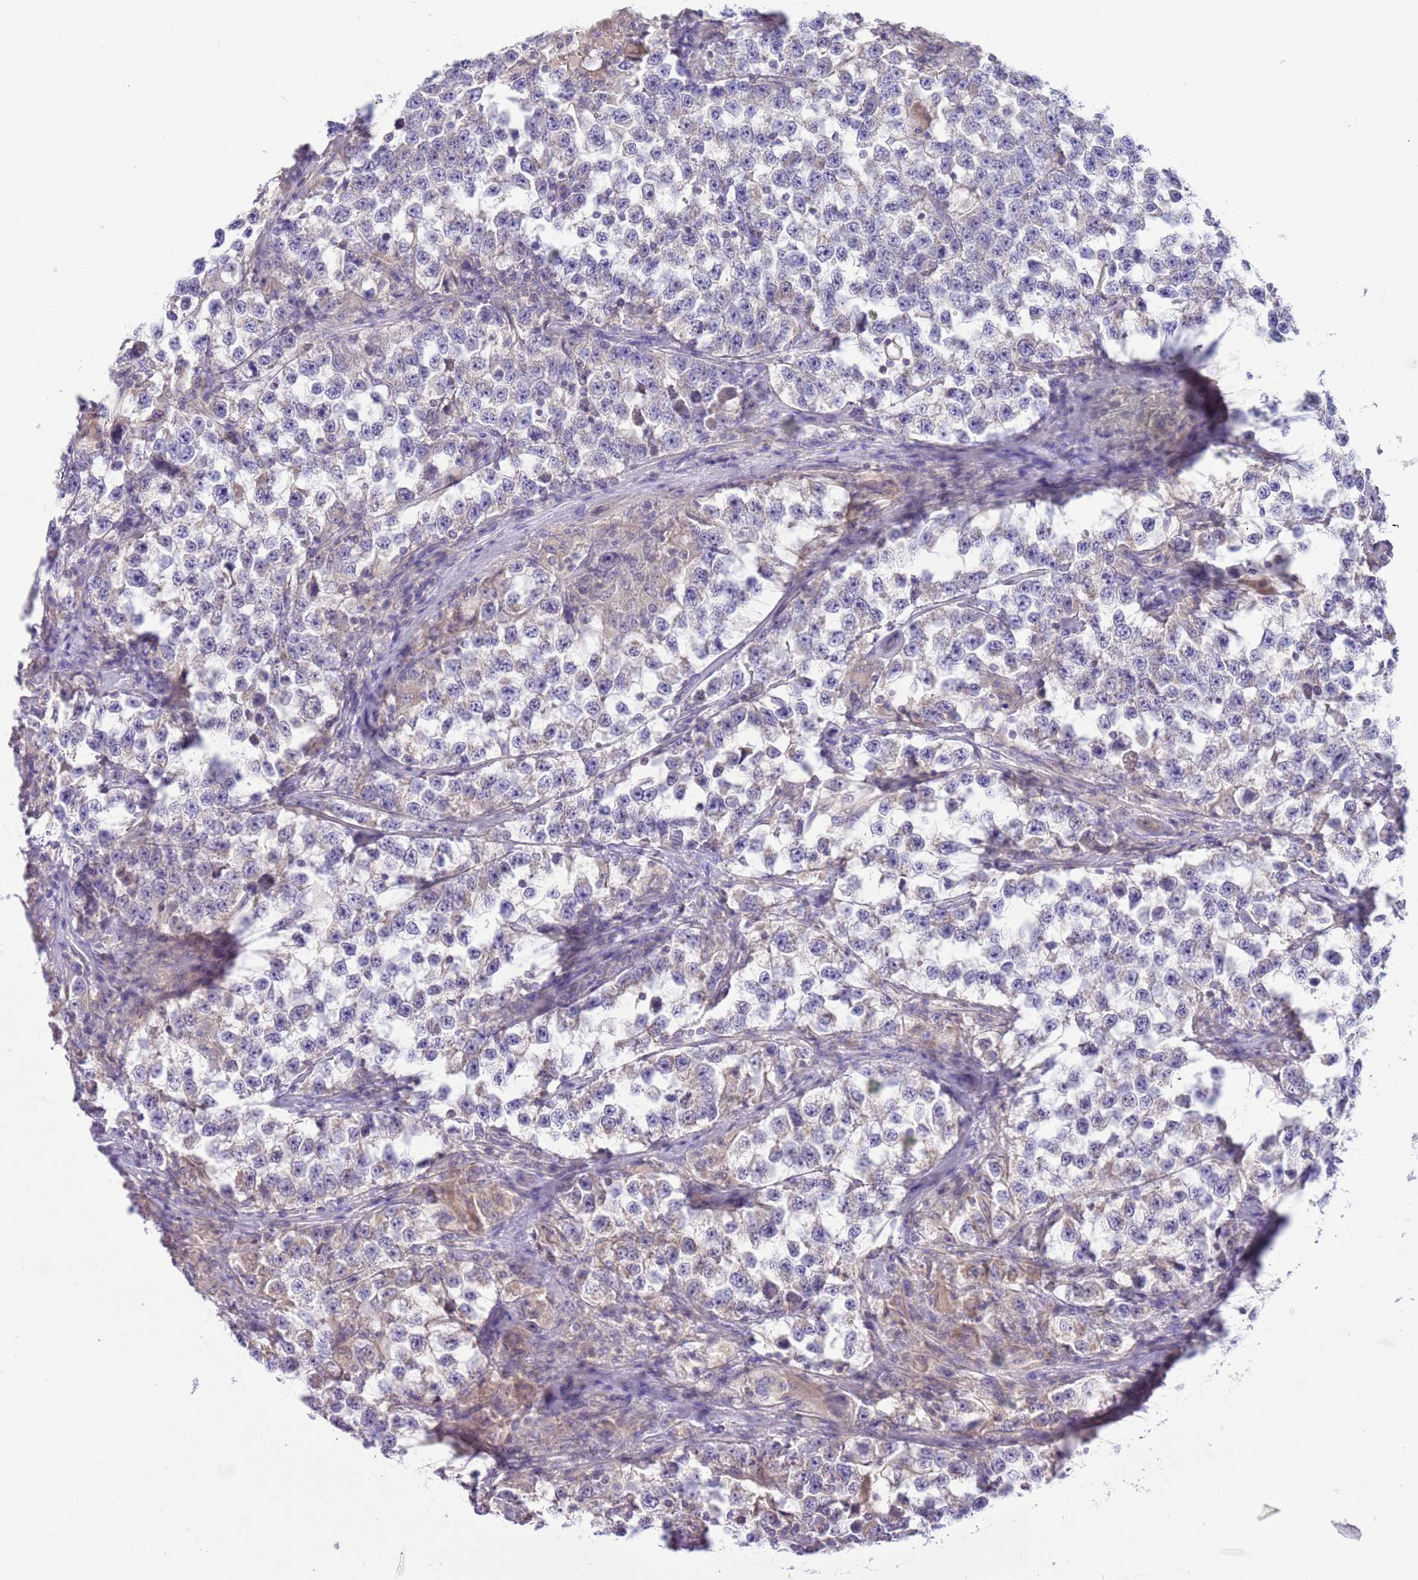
{"staining": {"intensity": "negative", "quantity": "none", "location": "none"}, "tissue": "testis cancer", "cell_type": "Tumor cells", "image_type": "cancer", "snomed": [{"axis": "morphology", "description": "Seminoma, NOS"}, {"axis": "topography", "description": "Testis"}], "caption": "High magnification brightfield microscopy of testis seminoma stained with DAB (brown) and counterstained with hematoxylin (blue): tumor cells show no significant staining. (Brightfield microscopy of DAB (3,3'-diaminobenzidine) IHC at high magnification).", "gene": "GLCE", "patient": {"sex": "male", "age": 46}}